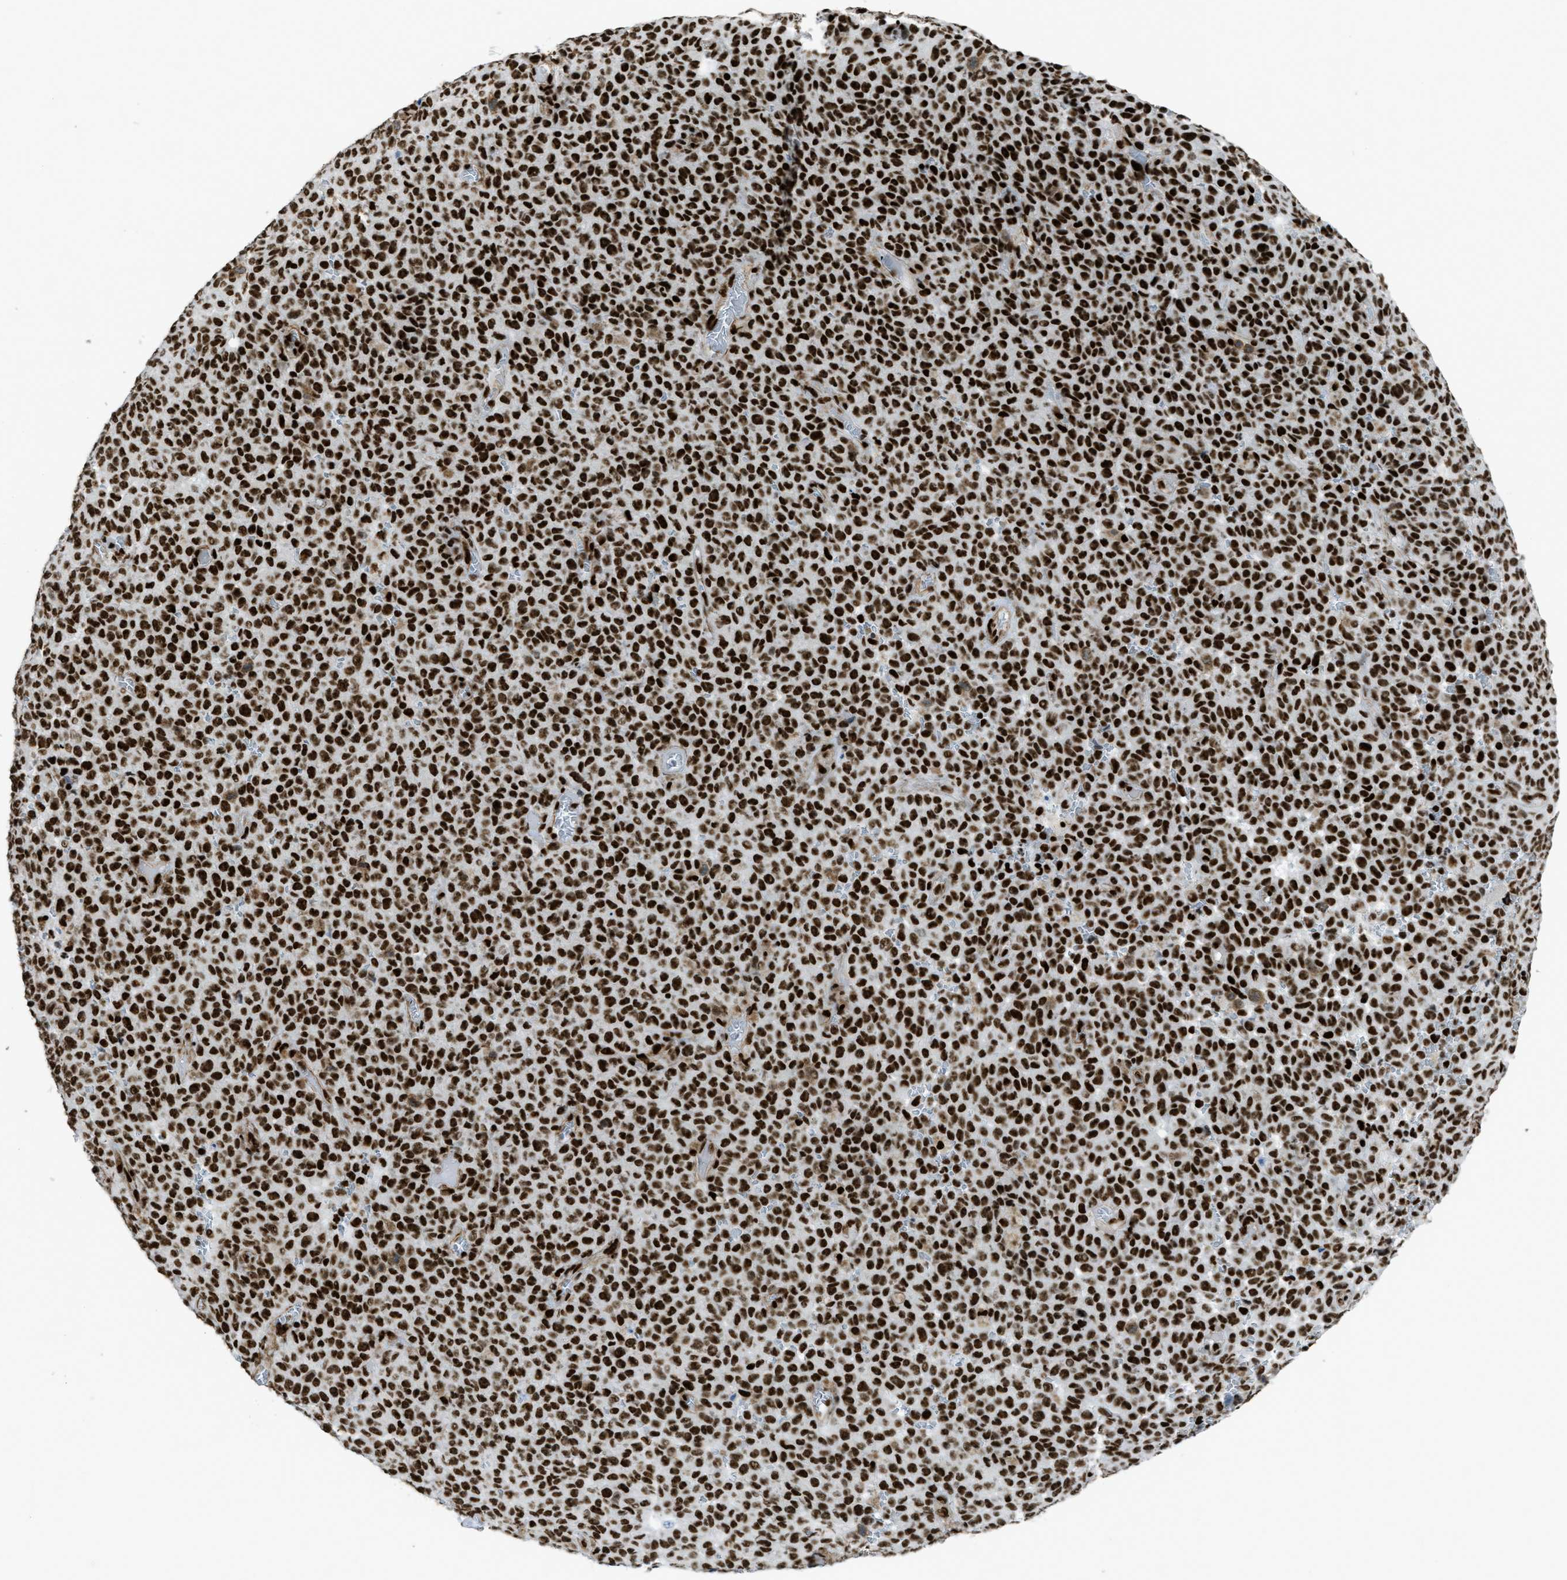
{"staining": {"intensity": "strong", "quantity": ">75%", "location": "nuclear"}, "tissue": "melanoma", "cell_type": "Tumor cells", "image_type": "cancer", "snomed": [{"axis": "morphology", "description": "Malignant melanoma, NOS"}, {"axis": "topography", "description": "Skin"}], "caption": "Human melanoma stained with a protein marker demonstrates strong staining in tumor cells.", "gene": "ZNF207", "patient": {"sex": "female", "age": 82}}